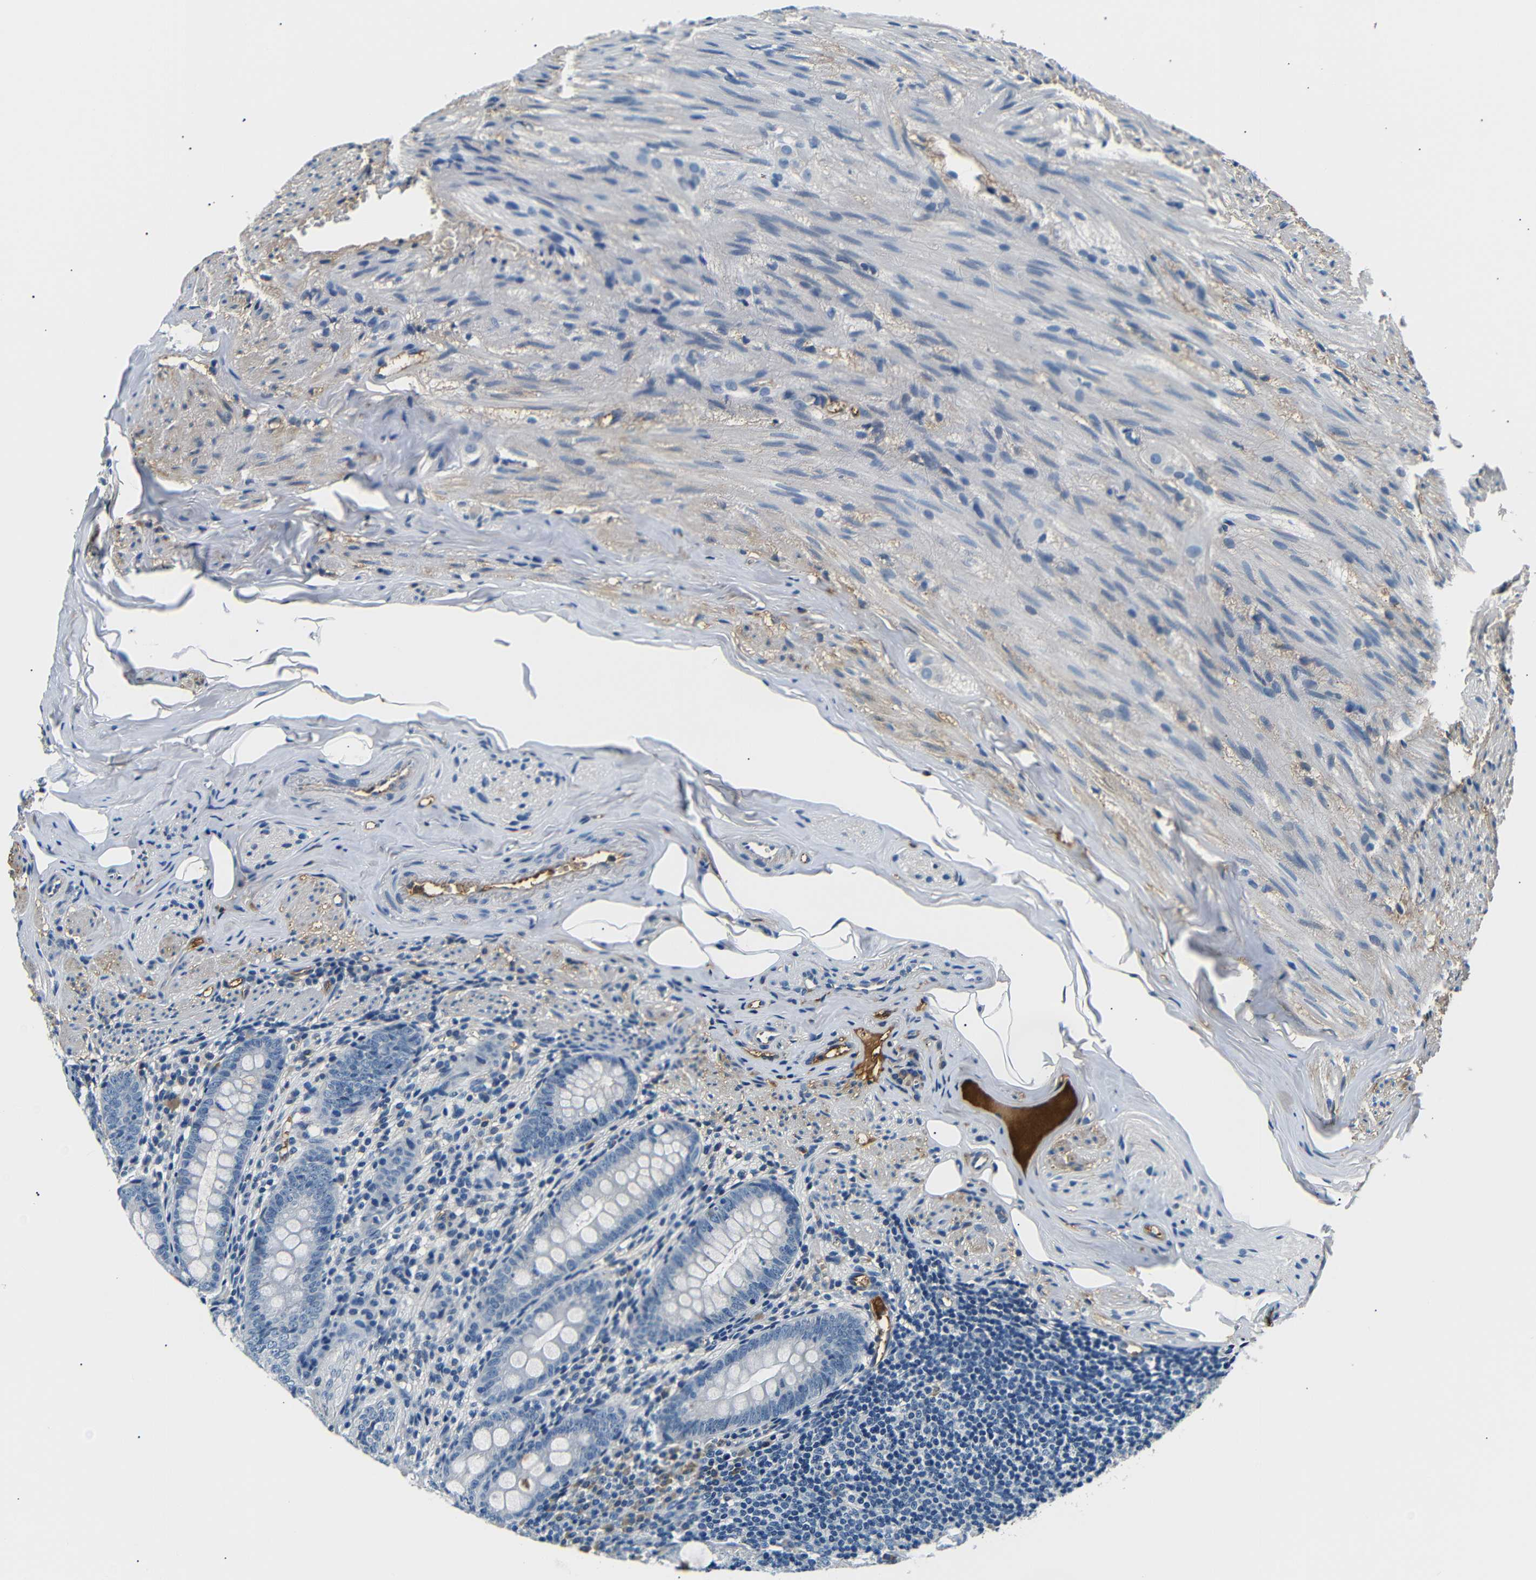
{"staining": {"intensity": "negative", "quantity": "none", "location": "none"}, "tissue": "appendix", "cell_type": "Glandular cells", "image_type": "normal", "snomed": [{"axis": "morphology", "description": "Normal tissue, NOS"}, {"axis": "topography", "description": "Appendix"}], "caption": "IHC of benign human appendix displays no expression in glandular cells.", "gene": "LHCGR", "patient": {"sex": "female", "age": 77}}